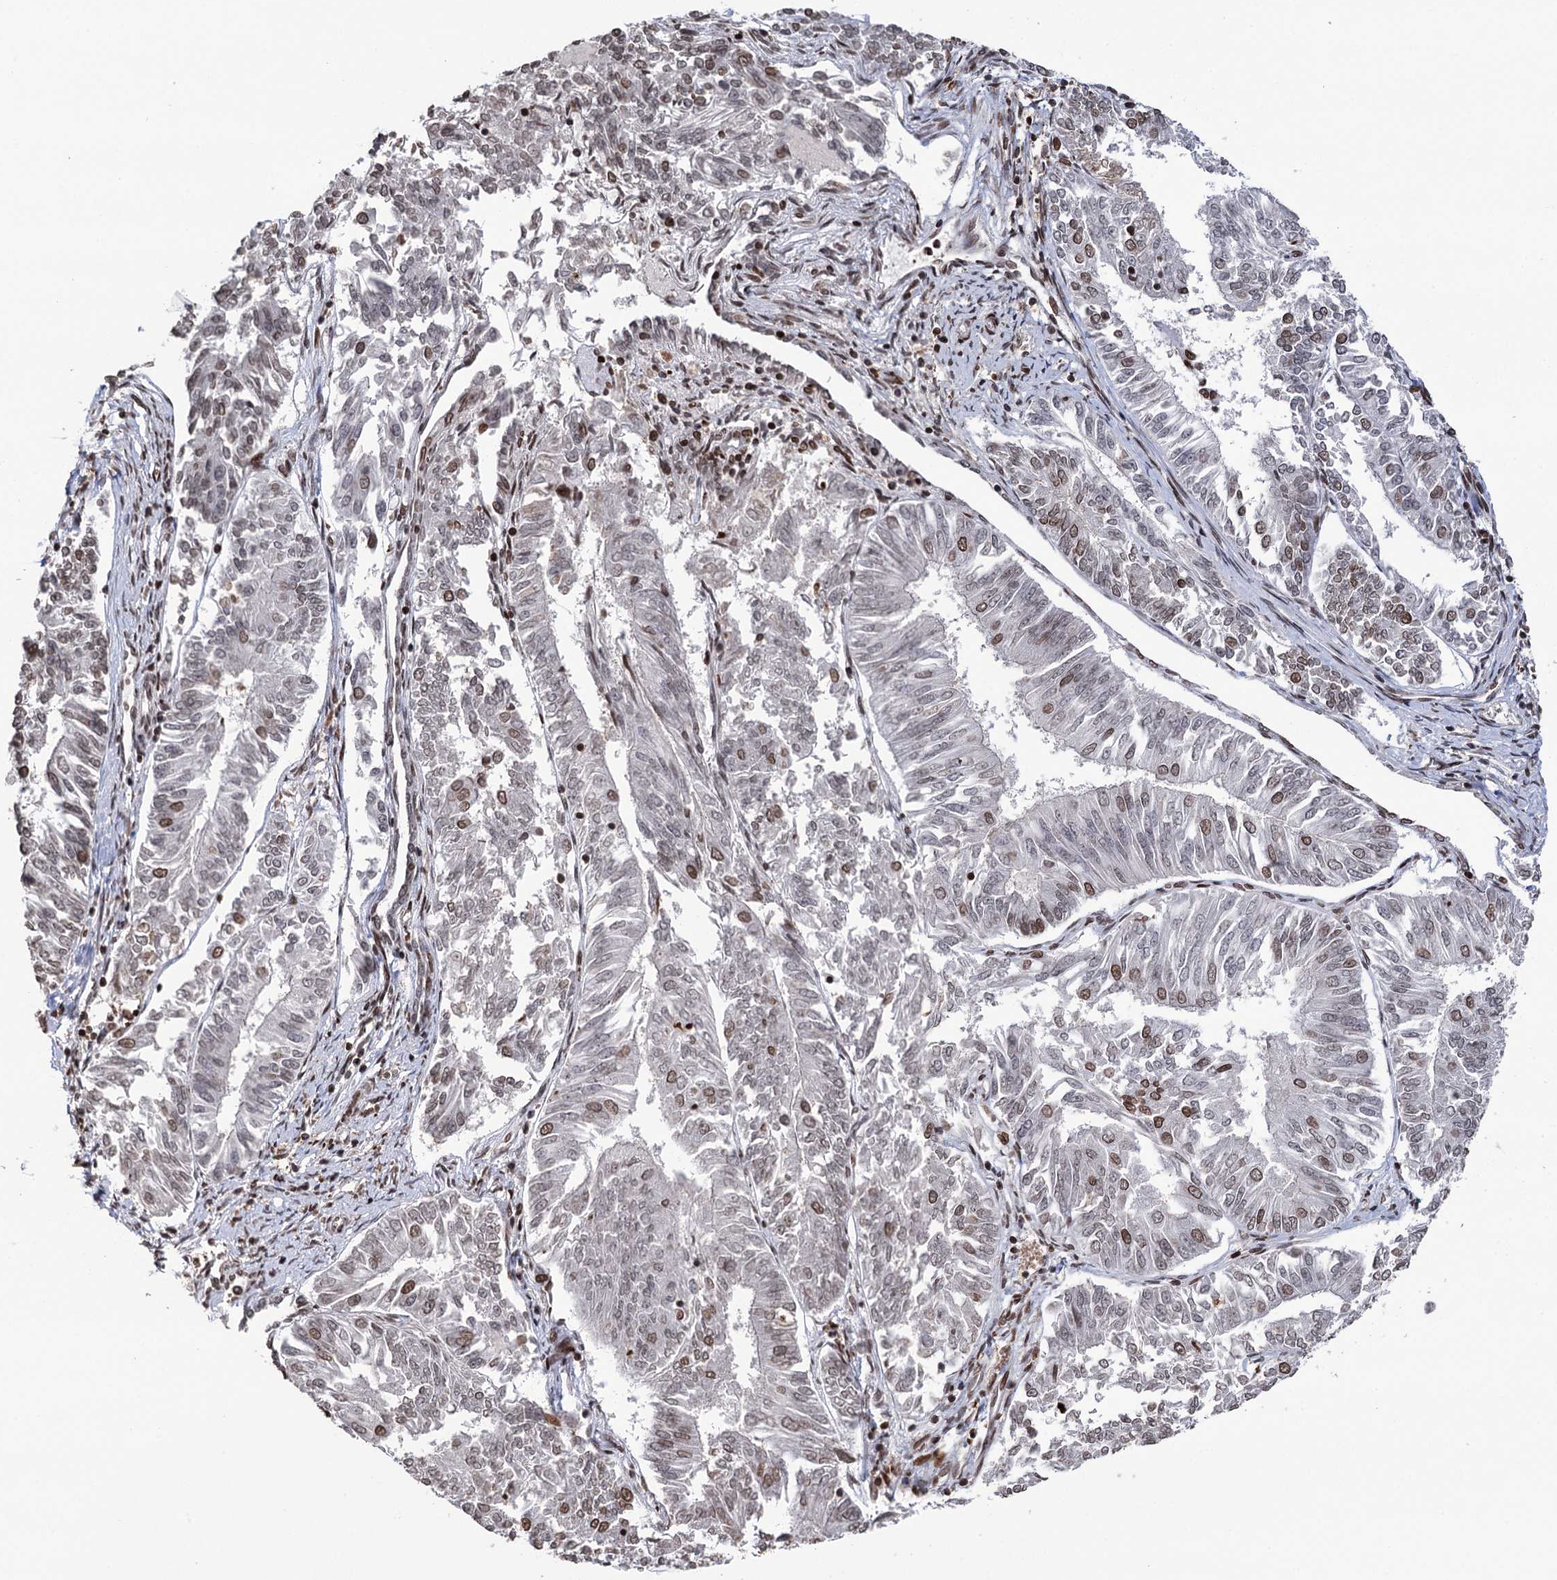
{"staining": {"intensity": "moderate", "quantity": "<25%", "location": "nuclear"}, "tissue": "endometrial cancer", "cell_type": "Tumor cells", "image_type": "cancer", "snomed": [{"axis": "morphology", "description": "Adenocarcinoma, NOS"}, {"axis": "topography", "description": "Endometrium"}], "caption": "A low amount of moderate nuclear positivity is seen in approximately <25% of tumor cells in endometrial adenocarcinoma tissue.", "gene": "CCDC77", "patient": {"sex": "female", "age": 58}}